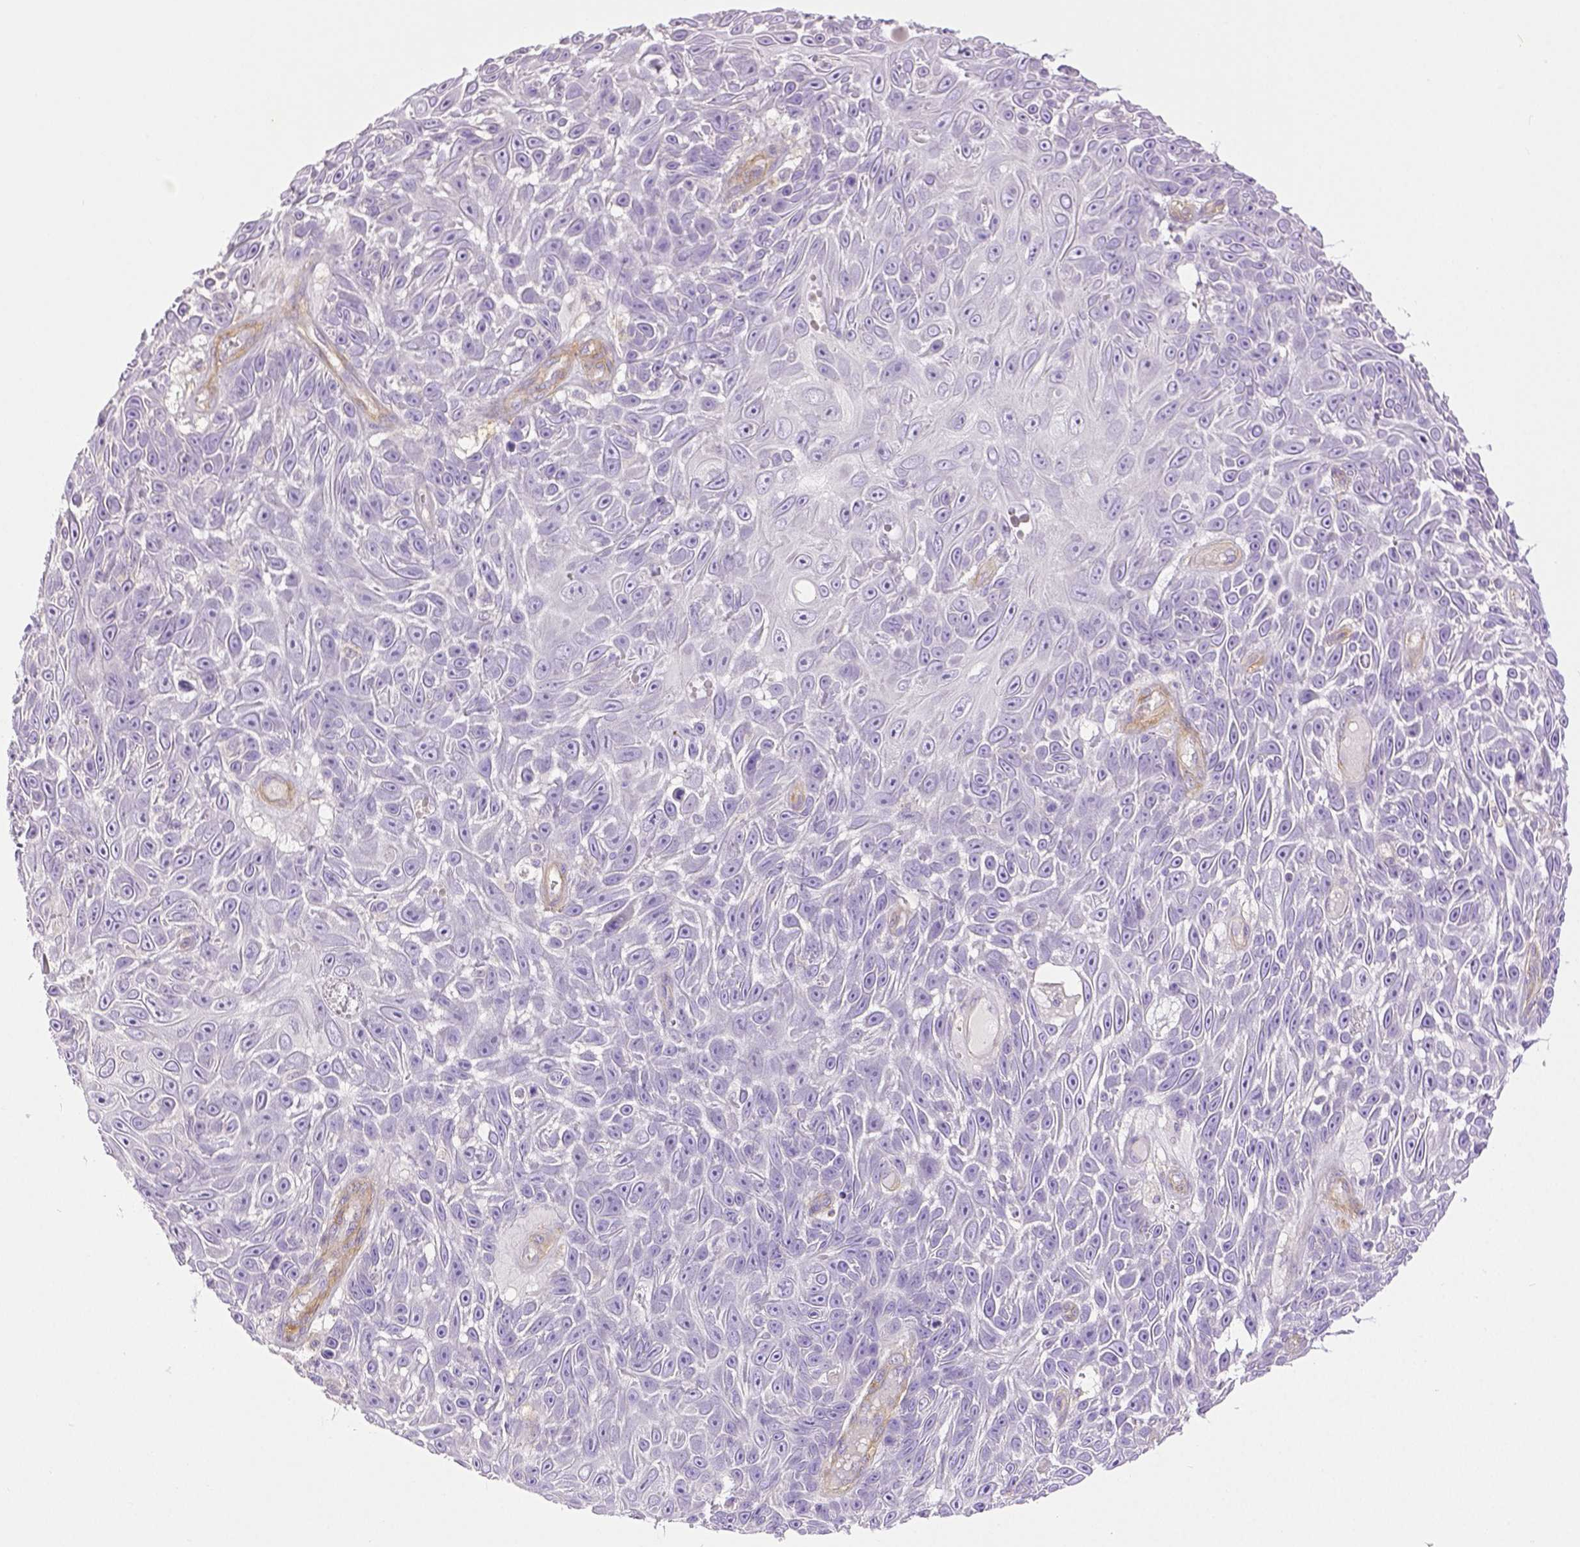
{"staining": {"intensity": "negative", "quantity": "none", "location": "none"}, "tissue": "skin cancer", "cell_type": "Tumor cells", "image_type": "cancer", "snomed": [{"axis": "morphology", "description": "Squamous cell carcinoma, NOS"}, {"axis": "topography", "description": "Skin"}], "caption": "Squamous cell carcinoma (skin) was stained to show a protein in brown. There is no significant staining in tumor cells. (DAB (3,3'-diaminobenzidine) immunohistochemistry visualized using brightfield microscopy, high magnification).", "gene": "THY1", "patient": {"sex": "male", "age": 82}}